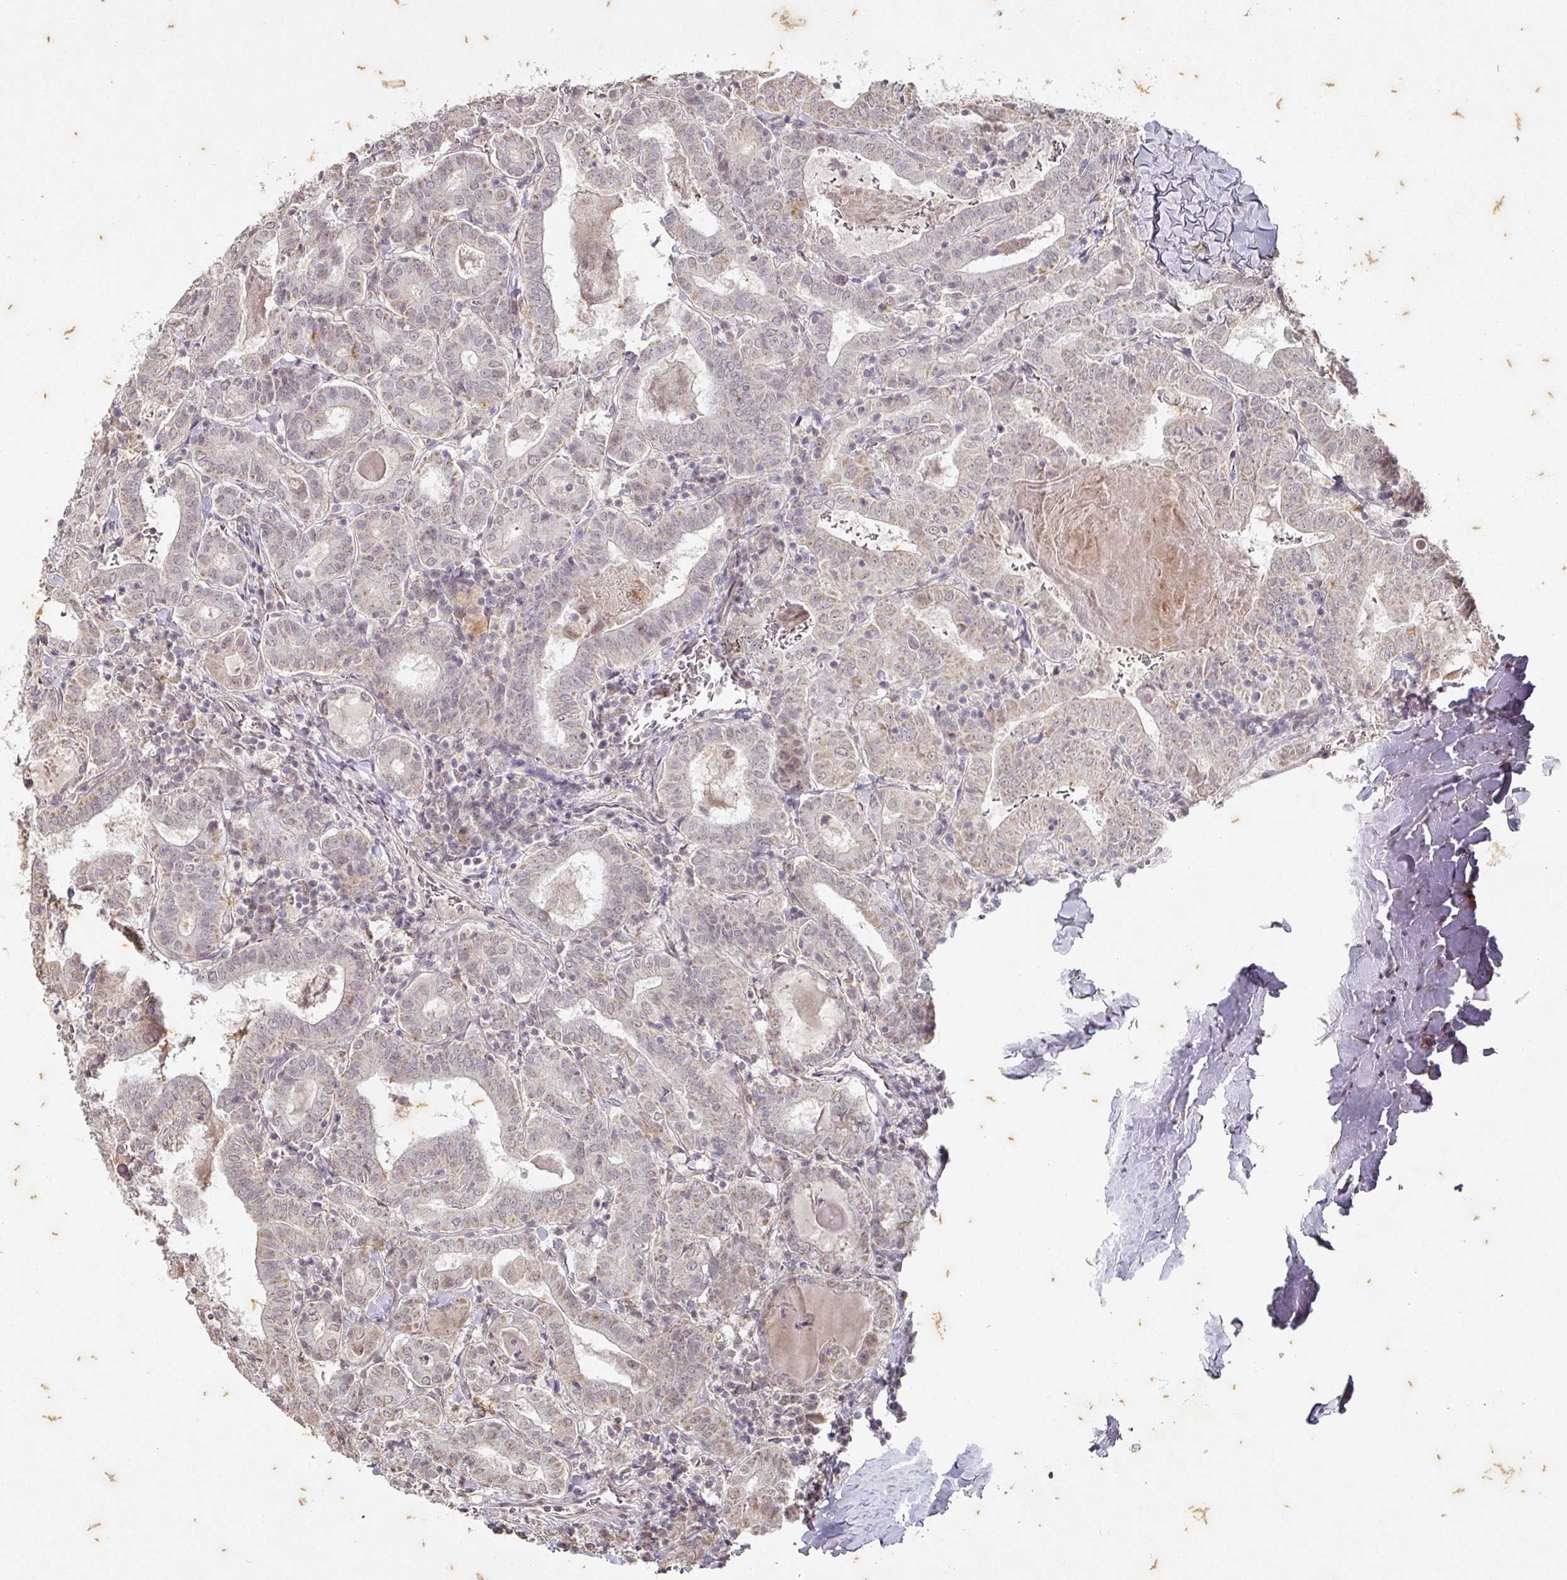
{"staining": {"intensity": "negative", "quantity": "none", "location": "none"}, "tissue": "thyroid cancer", "cell_type": "Tumor cells", "image_type": "cancer", "snomed": [{"axis": "morphology", "description": "Papillary adenocarcinoma, NOS"}, {"axis": "topography", "description": "Thyroid gland"}], "caption": "A histopathology image of human thyroid cancer (papillary adenocarcinoma) is negative for staining in tumor cells.", "gene": "CAPN5", "patient": {"sex": "female", "age": 72}}